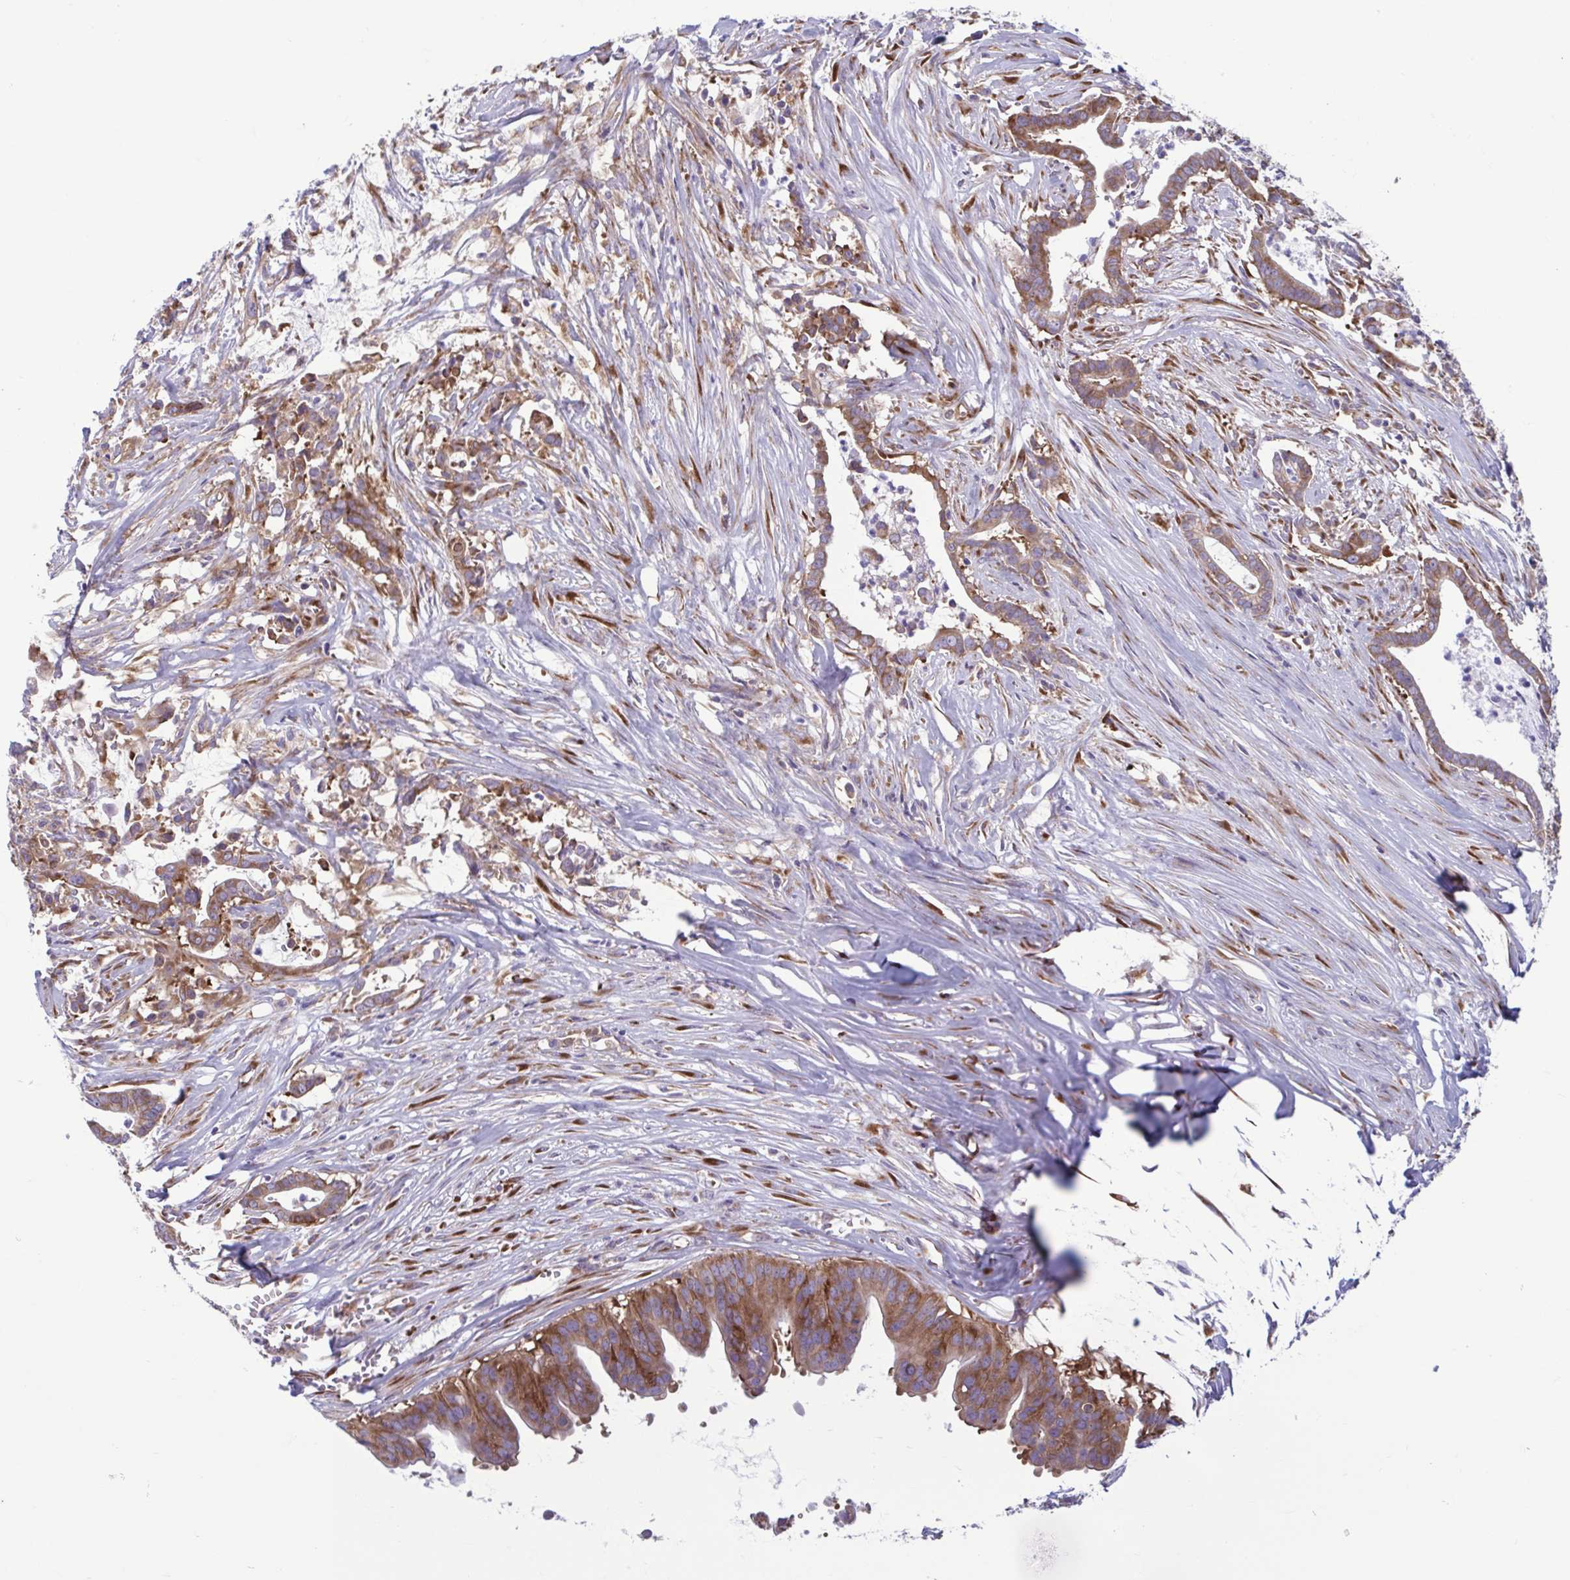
{"staining": {"intensity": "moderate", "quantity": ">75%", "location": "cytoplasmic/membranous"}, "tissue": "pancreatic cancer", "cell_type": "Tumor cells", "image_type": "cancer", "snomed": [{"axis": "morphology", "description": "Adenocarcinoma, NOS"}, {"axis": "topography", "description": "Pancreas"}], "caption": "Adenocarcinoma (pancreatic) tissue shows moderate cytoplasmic/membranous positivity in about >75% of tumor cells, visualized by immunohistochemistry. The staining was performed using DAB (3,3'-diaminobenzidine), with brown indicating positive protein expression. Nuclei are stained blue with hematoxylin.", "gene": "RPS16", "patient": {"sex": "male", "age": 61}}